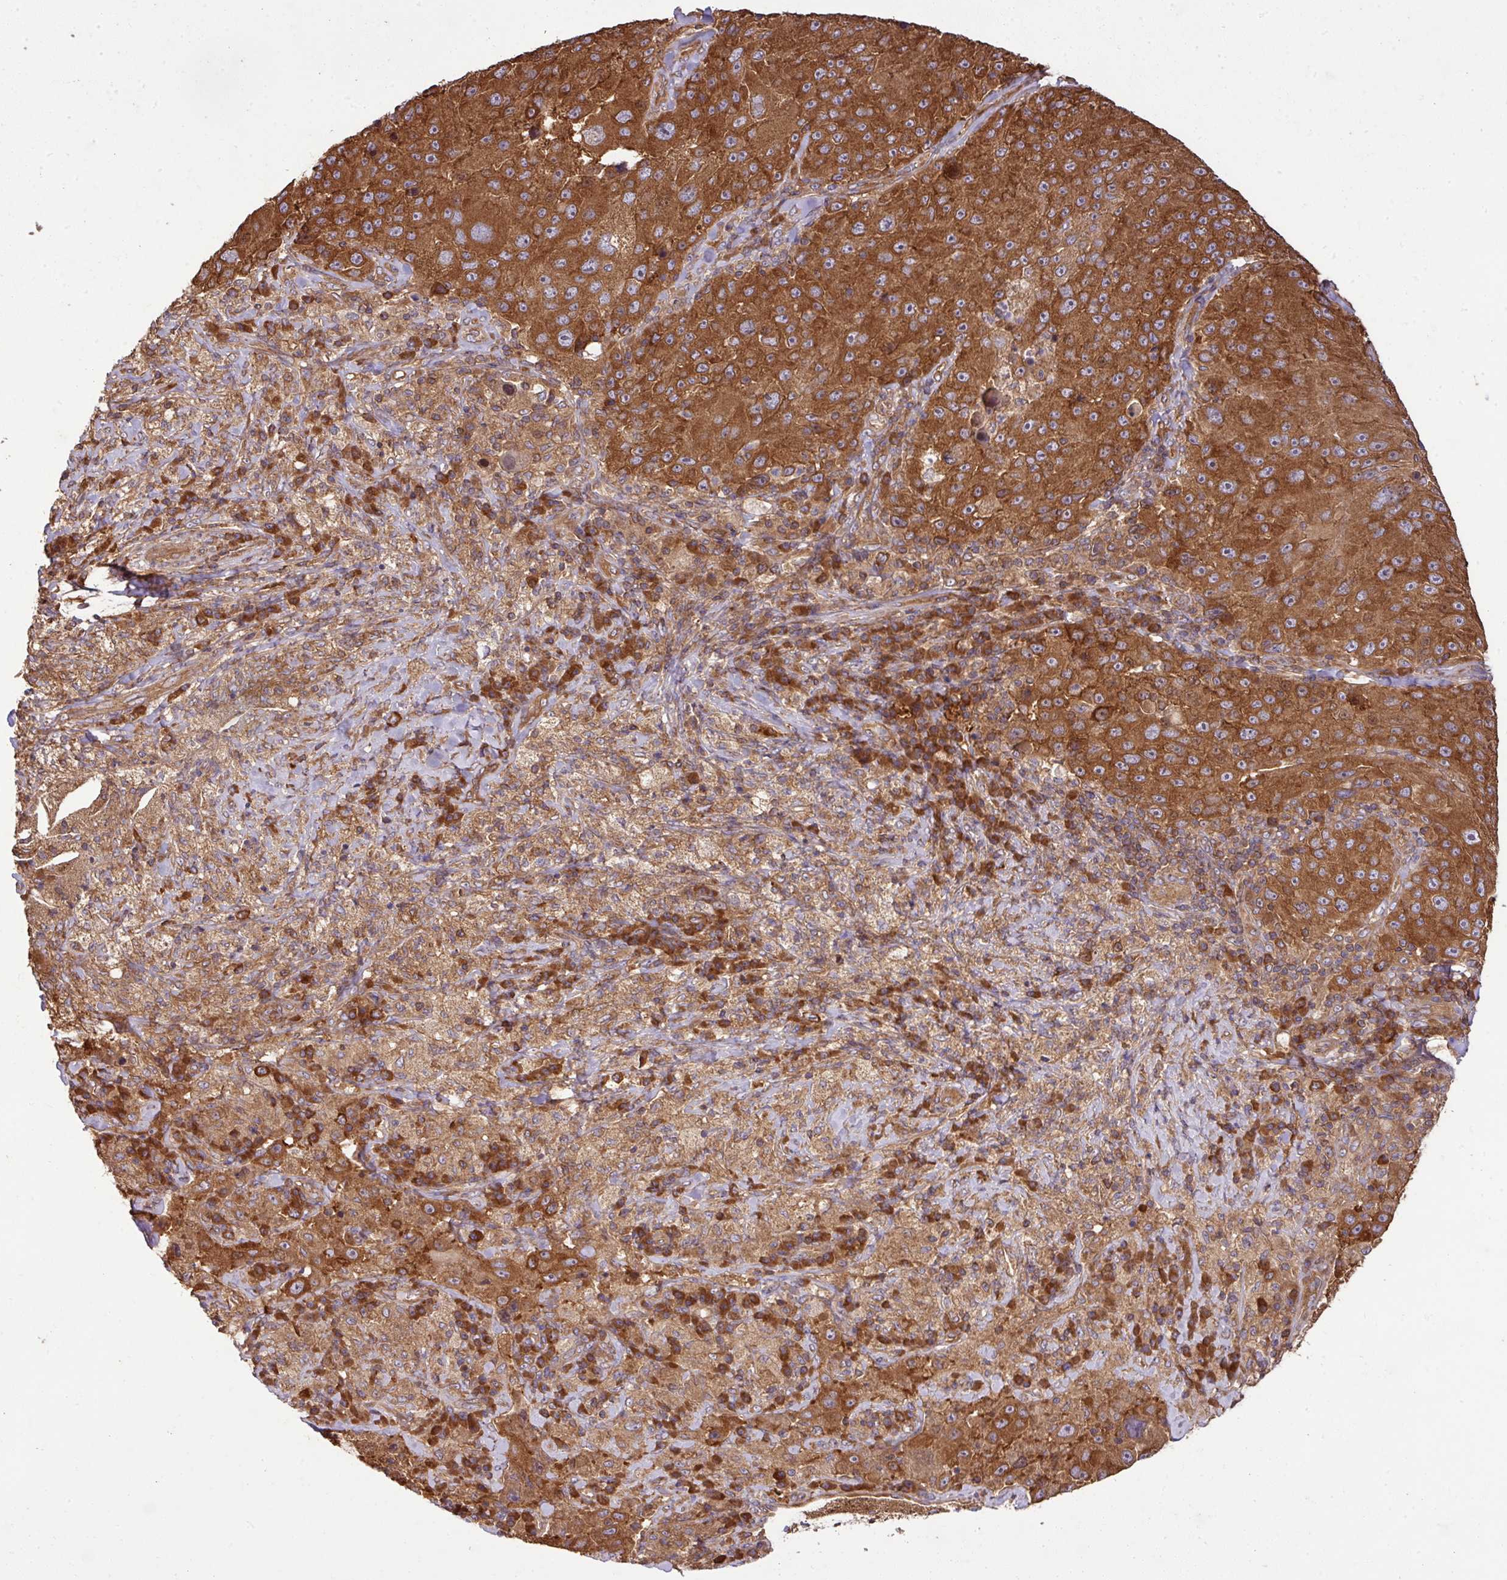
{"staining": {"intensity": "strong", "quantity": ">75%", "location": "cytoplasmic/membranous"}, "tissue": "melanoma", "cell_type": "Tumor cells", "image_type": "cancer", "snomed": [{"axis": "morphology", "description": "Malignant melanoma, Metastatic site"}, {"axis": "topography", "description": "Lymph node"}], "caption": "Strong cytoplasmic/membranous protein positivity is appreciated in approximately >75% of tumor cells in melanoma.", "gene": "GSPT1", "patient": {"sex": "male", "age": 62}}